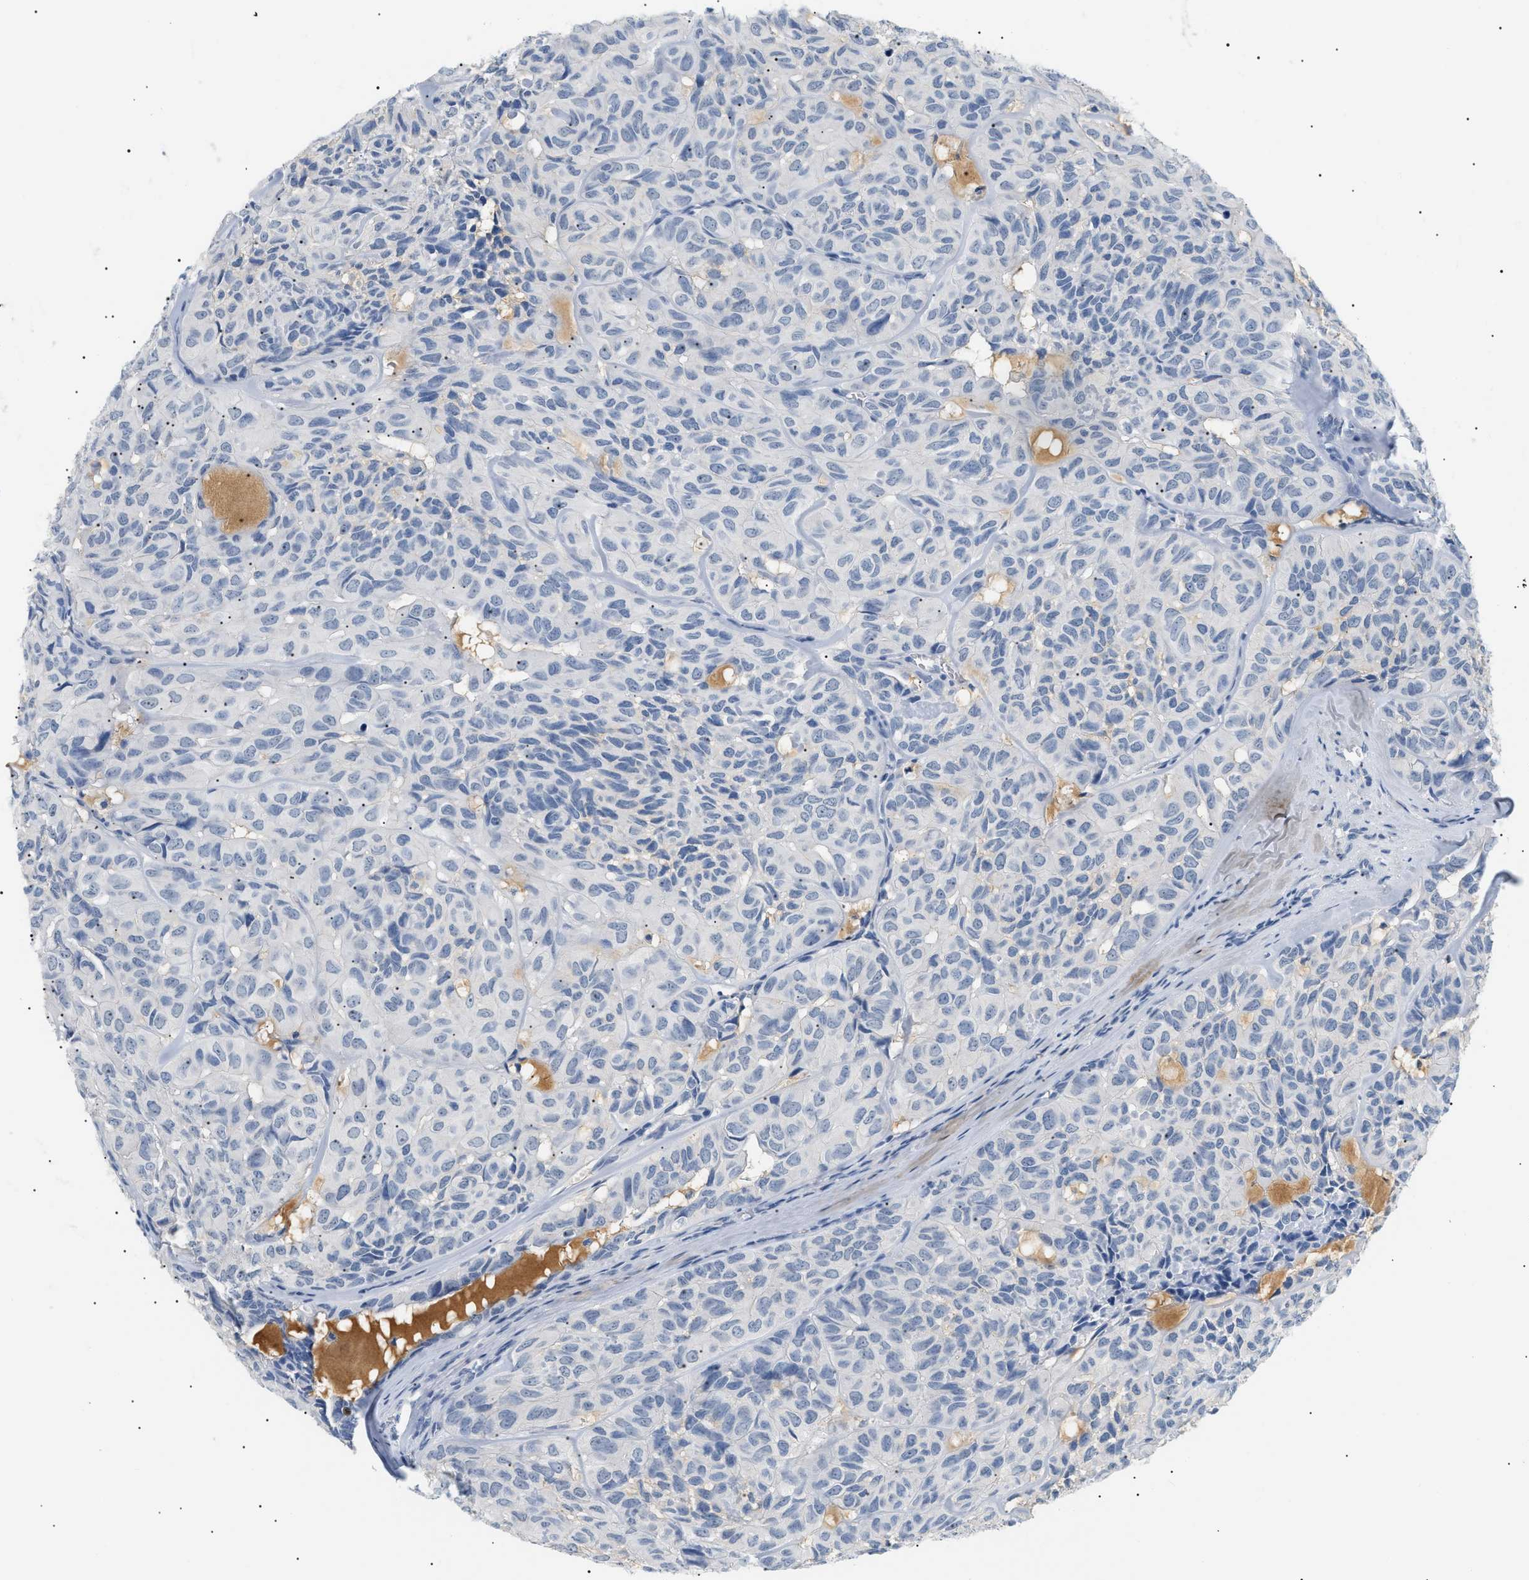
{"staining": {"intensity": "negative", "quantity": "none", "location": "none"}, "tissue": "head and neck cancer", "cell_type": "Tumor cells", "image_type": "cancer", "snomed": [{"axis": "morphology", "description": "Adenocarcinoma, NOS"}, {"axis": "topography", "description": "Salivary gland, NOS"}, {"axis": "topography", "description": "Head-Neck"}], "caption": "IHC histopathology image of neoplastic tissue: human head and neck adenocarcinoma stained with DAB (3,3'-diaminobenzidine) exhibits no significant protein positivity in tumor cells.", "gene": "CFH", "patient": {"sex": "female", "age": 76}}